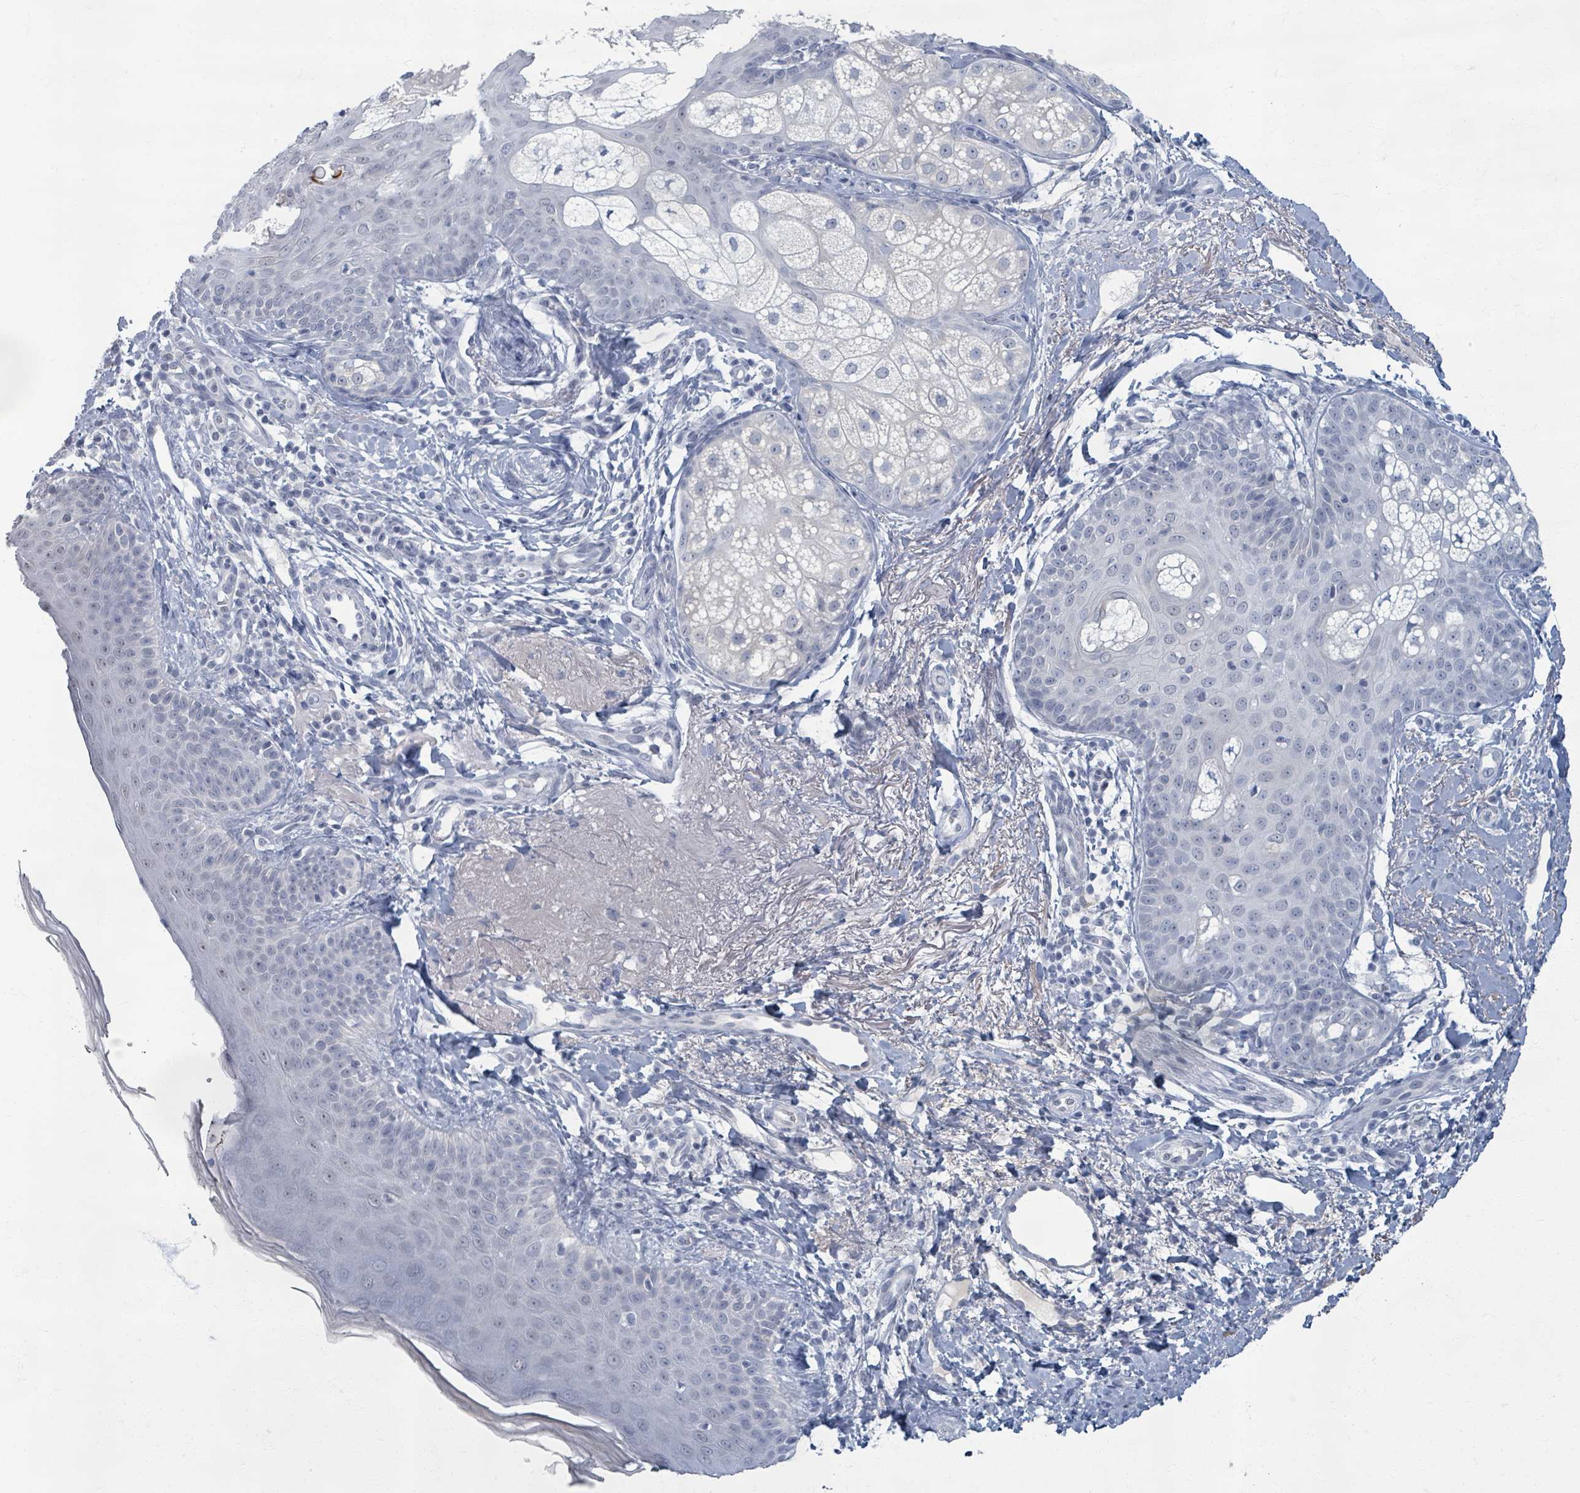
{"staining": {"intensity": "negative", "quantity": "none", "location": "none"}, "tissue": "skin", "cell_type": "Fibroblasts", "image_type": "normal", "snomed": [{"axis": "morphology", "description": "Normal tissue, NOS"}, {"axis": "topography", "description": "Skin"}], "caption": "Immunohistochemistry photomicrograph of benign skin: human skin stained with DAB reveals no significant protein positivity in fibroblasts. (Immunohistochemistry, brightfield microscopy, high magnification).", "gene": "WNT11", "patient": {"sex": "male", "age": 57}}